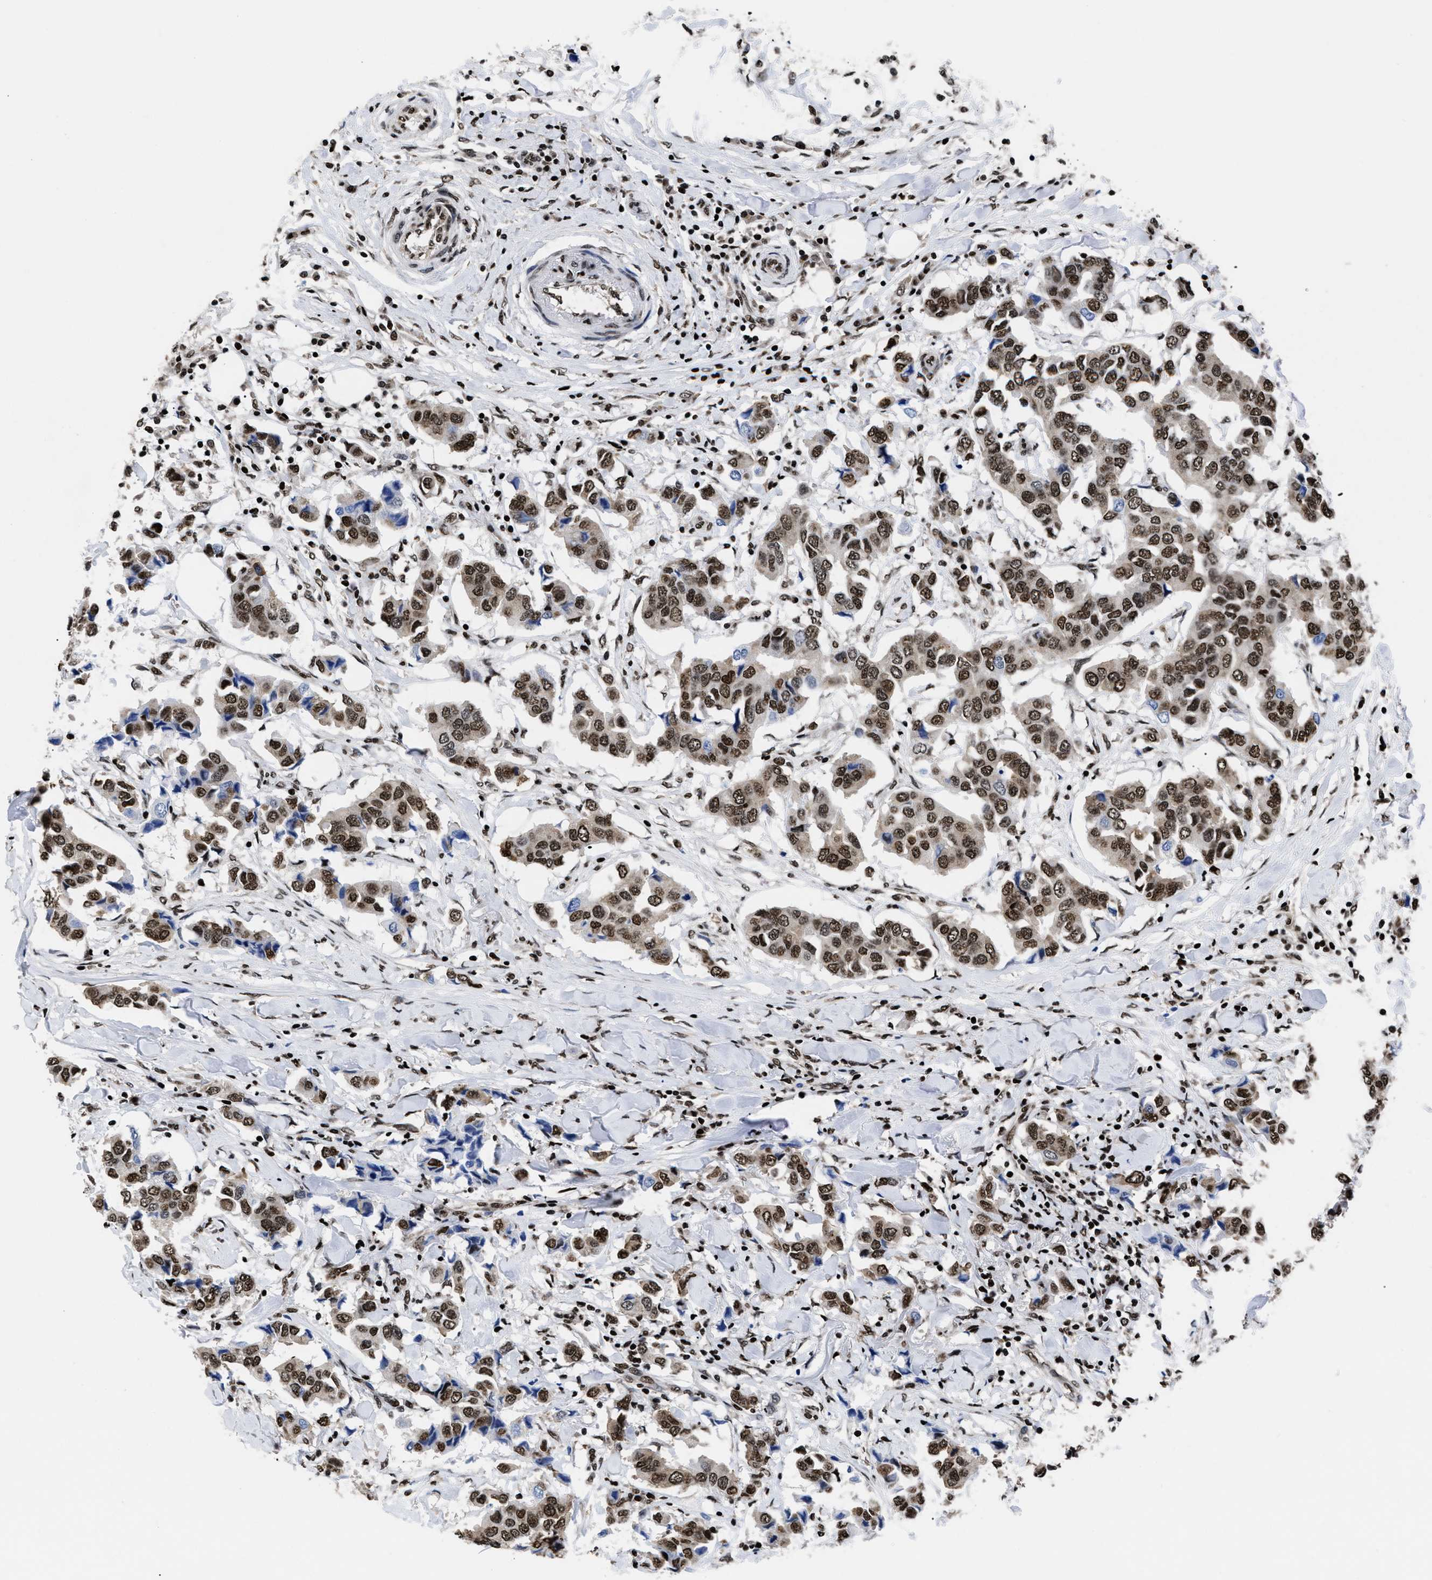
{"staining": {"intensity": "strong", "quantity": ">75%", "location": "nuclear"}, "tissue": "breast cancer", "cell_type": "Tumor cells", "image_type": "cancer", "snomed": [{"axis": "morphology", "description": "Duct carcinoma"}, {"axis": "topography", "description": "Breast"}], "caption": "DAB immunohistochemical staining of breast cancer reveals strong nuclear protein positivity in approximately >75% of tumor cells.", "gene": "CALHM3", "patient": {"sex": "female", "age": 80}}